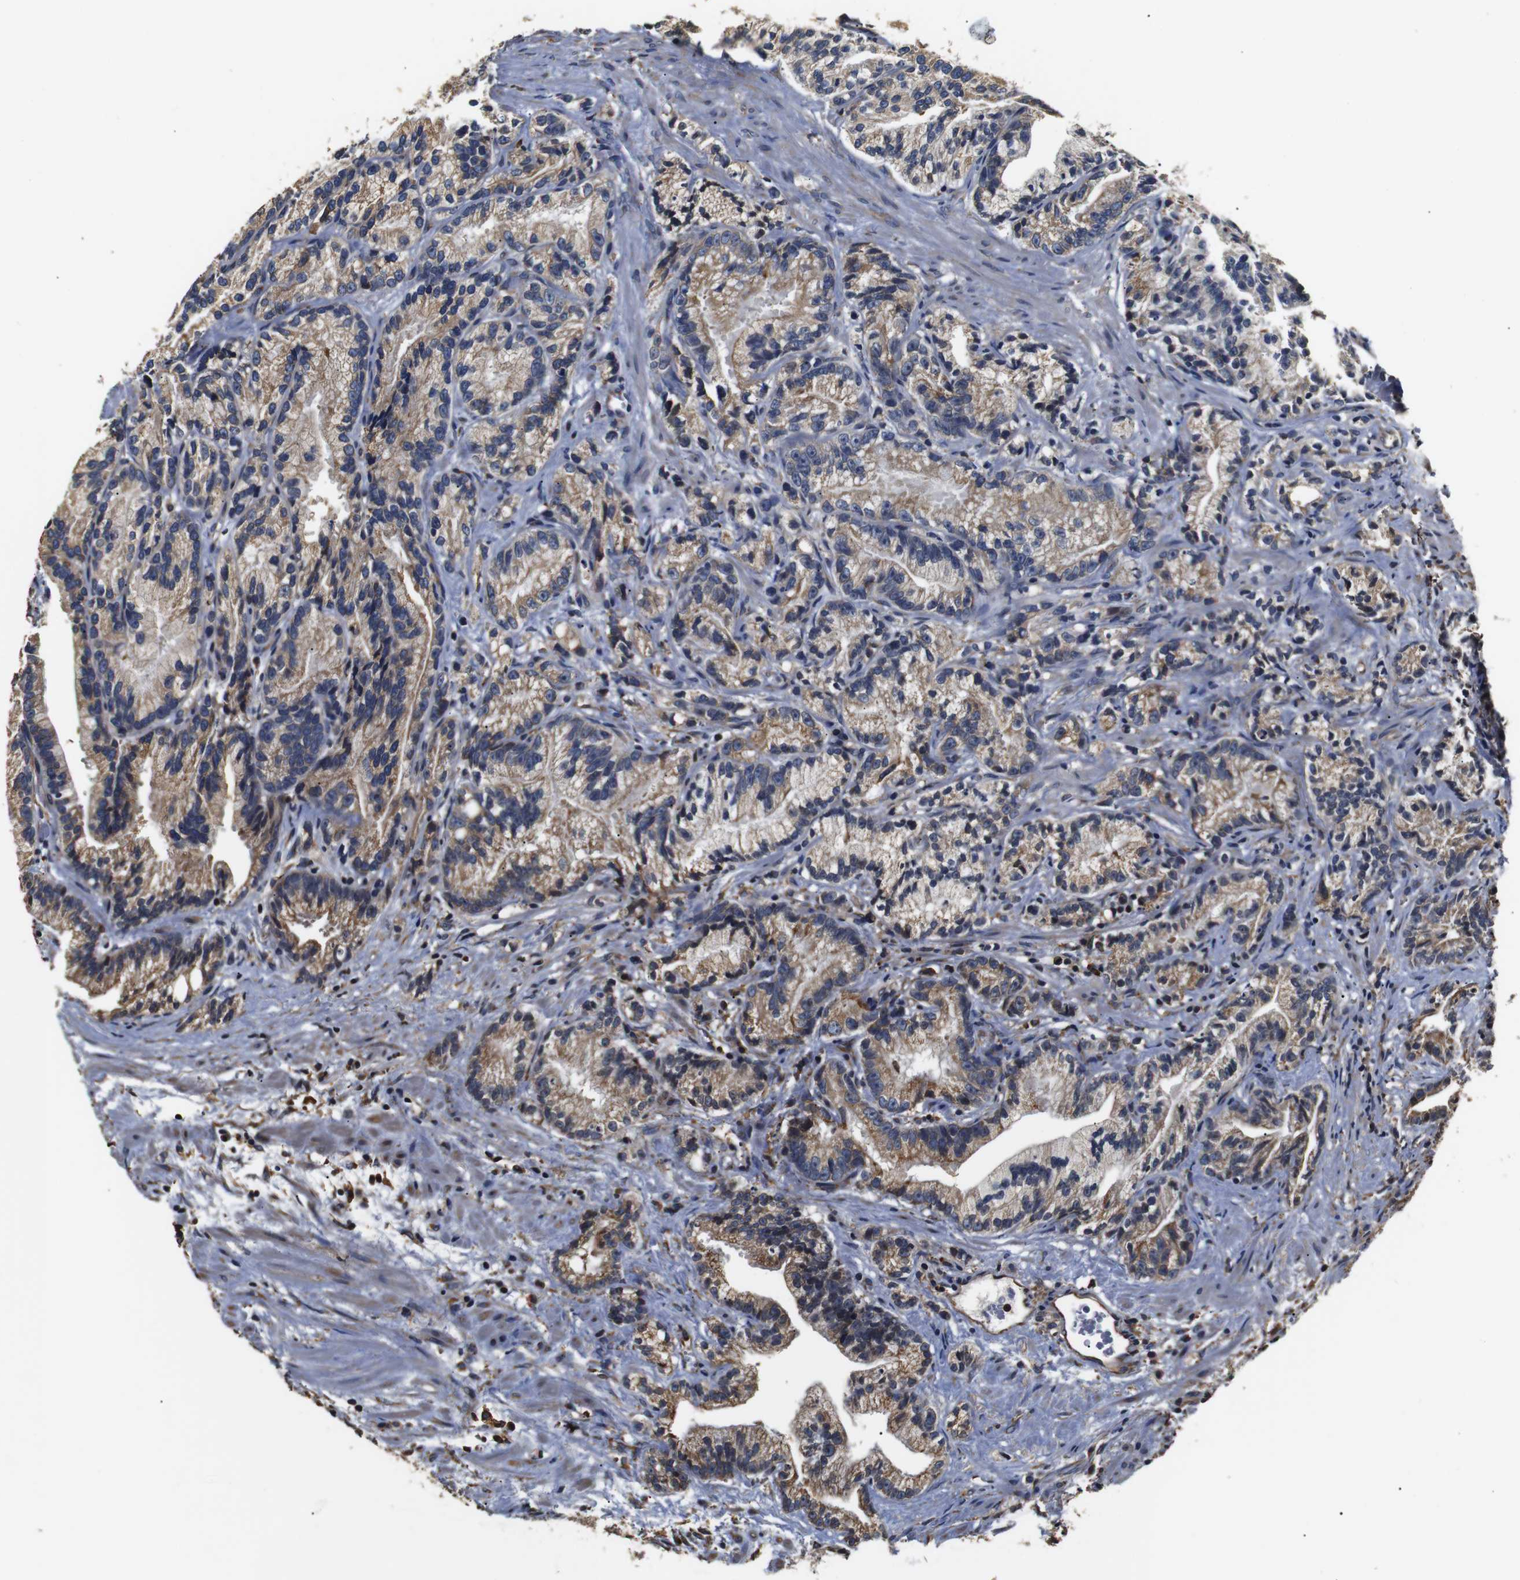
{"staining": {"intensity": "moderate", "quantity": ">75%", "location": "cytoplasmic/membranous"}, "tissue": "prostate cancer", "cell_type": "Tumor cells", "image_type": "cancer", "snomed": [{"axis": "morphology", "description": "Adenocarcinoma, Low grade"}, {"axis": "topography", "description": "Prostate"}], "caption": "DAB (3,3'-diaminobenzidine) immunohistochemical staining of adenocarcinoma (low-grade) (prostate) displays moderate cytoplasmic/membranous protein expression in about >75% of tumor cells.", "gene": "HHIP", "patient": {"sex": "male", "age": 89}}